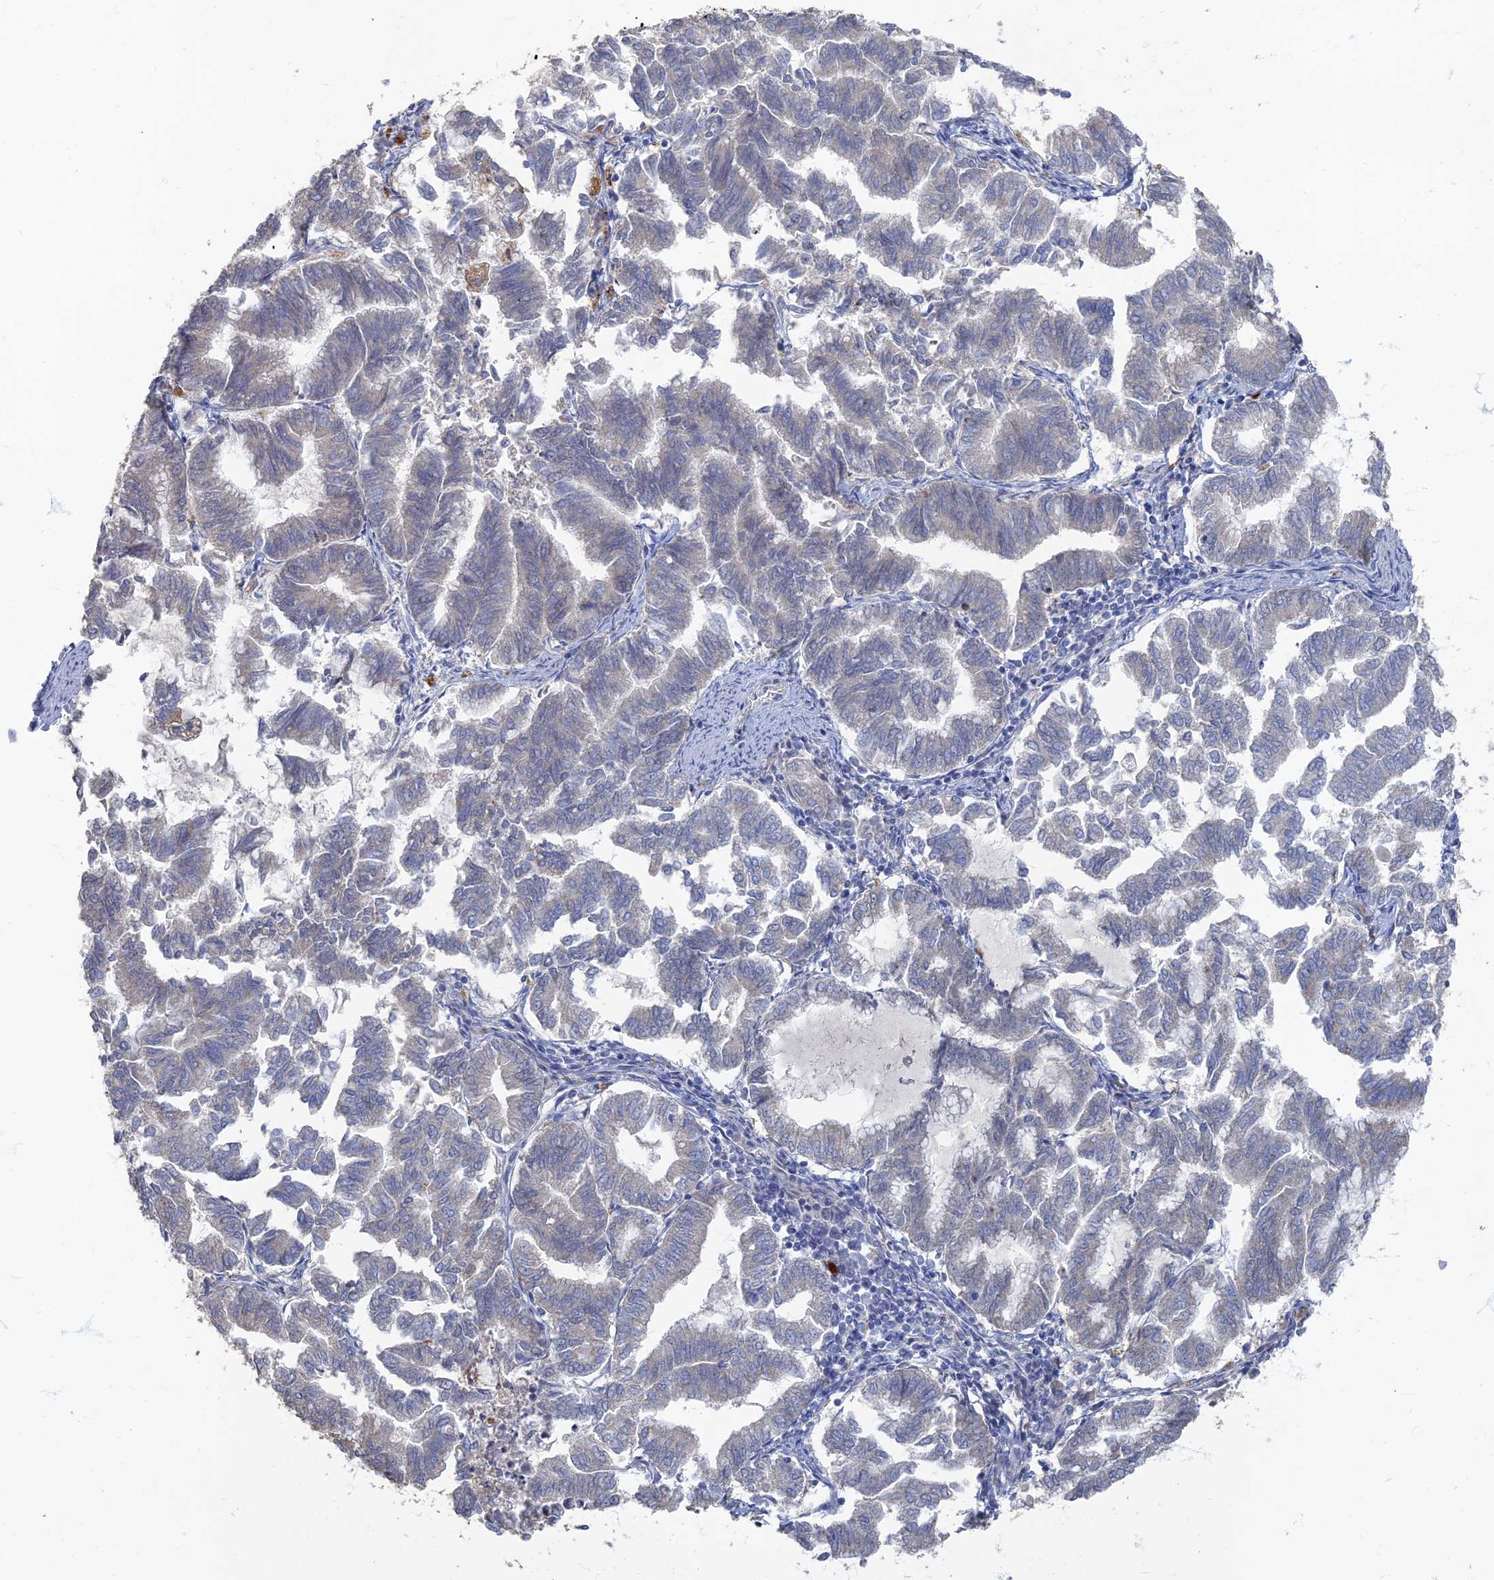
{"staining": {"intensity": "negative", "quantity": "none", "location": "none"}, "tissue": "endometrial cancer", "cell_type": "Tumor cells", "image_type": "cancer", "snomed": [{"axis": "morphology", "description": "Adenocarcinoma, NOS"}, {"axis": "topography", "description": "Endometrium"}], "caption": "This is an immunohistochemistry (IHC) image of endometrial cancer (adenocarcinoma). There is no positivity in tumor cells.", "gene": "TMEM128", "patient": {"sex": "female", "age": 79}}